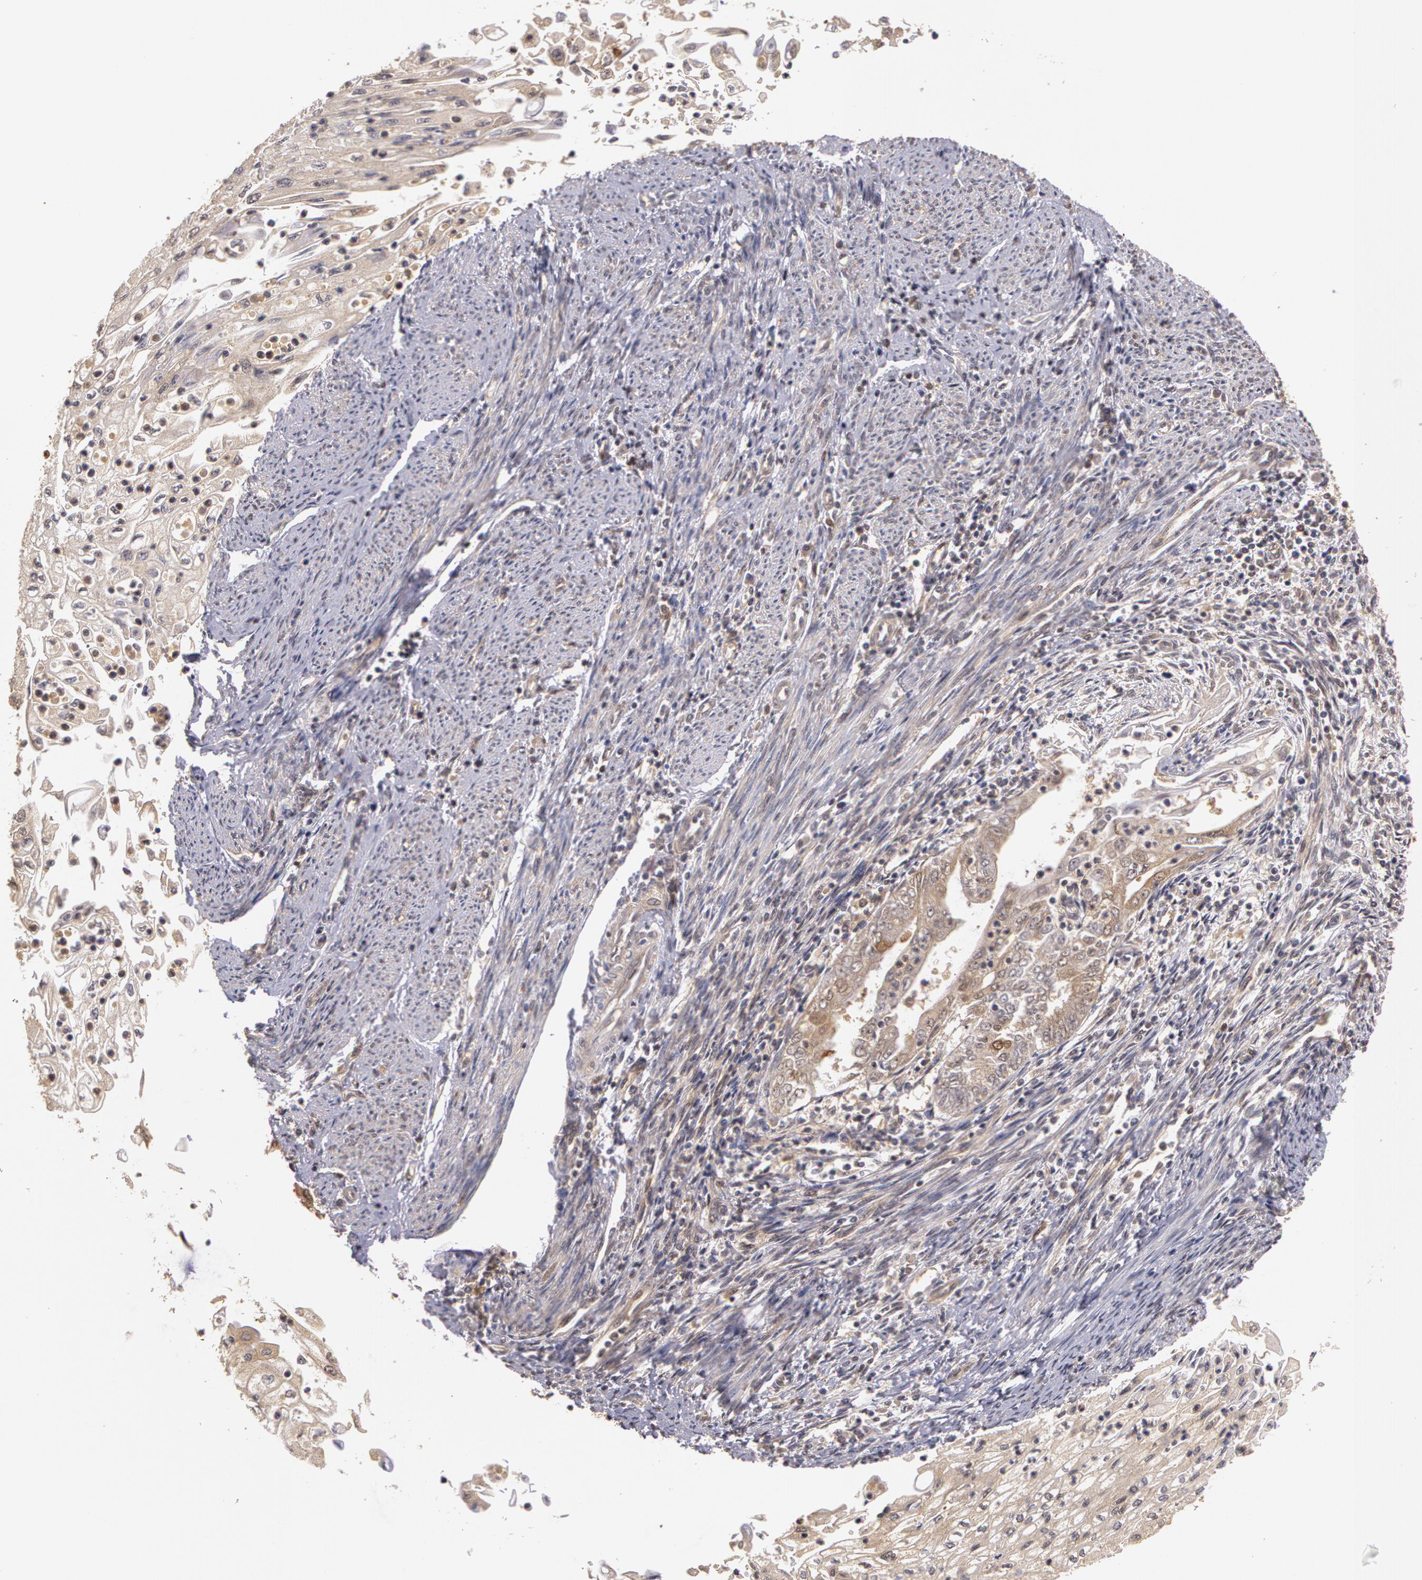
{"staining": {"intensity": "weak", "quantity": ">75%", "location": "cytoplasmic/membranous"}, "tissue": "endometrial cancer", "cell_type": "Tumor cells", "image_type": "cancer", "snomed": [{"axis": "morphology", "description": "Adenocarcinoma, NOS"}, {"axis": "topography", "description": "Endometrium"}], "caption": "Human endometrial cancer (adenocarcinoma) stained with a brown dye shows weak cytoplasmic/membranous positive staining in about >75% of tumor cells.", "gene": "AHSA1", "patient": {"sex": "female", "age": 75}}